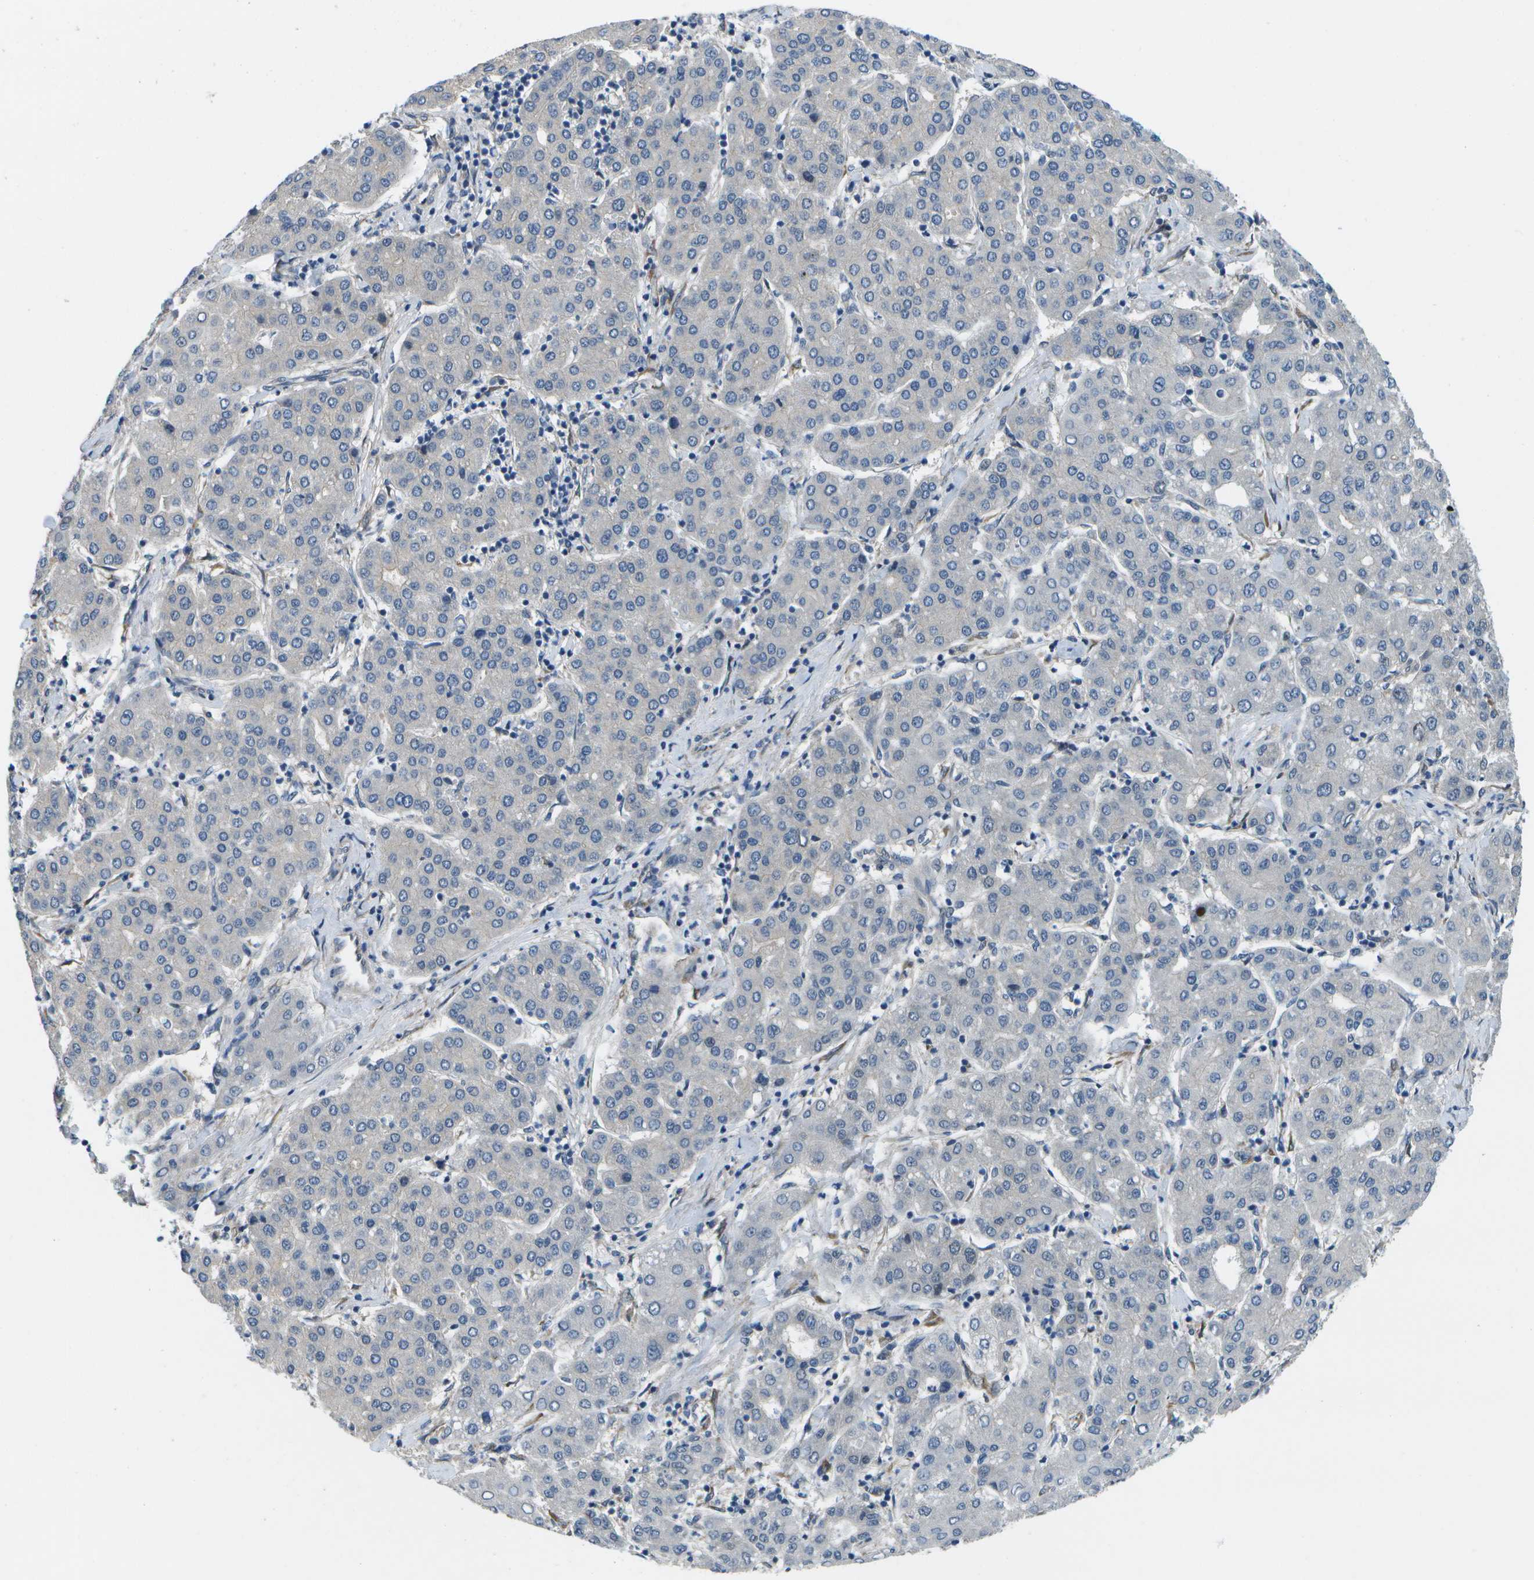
{"staining": {"intensity": "negative", "quantity": "none", "location": "none"}, "tissue": "liver cancer", "cell_type": "Tumor cells", "image_type": "cancer", "snomed": [{"axis": "morphology", "description": "Carcinoma, Hepatocellular, NOS"}, {"axis": "topography", "description": "Liver"}], "caption": "DAB immunohistochemical staining of human hepatocellular carcinoma (liver) demonstrates no significant staining in tumor cells.", "gene": "P3H1", "patient": {"sex": "male", "age": 65}}